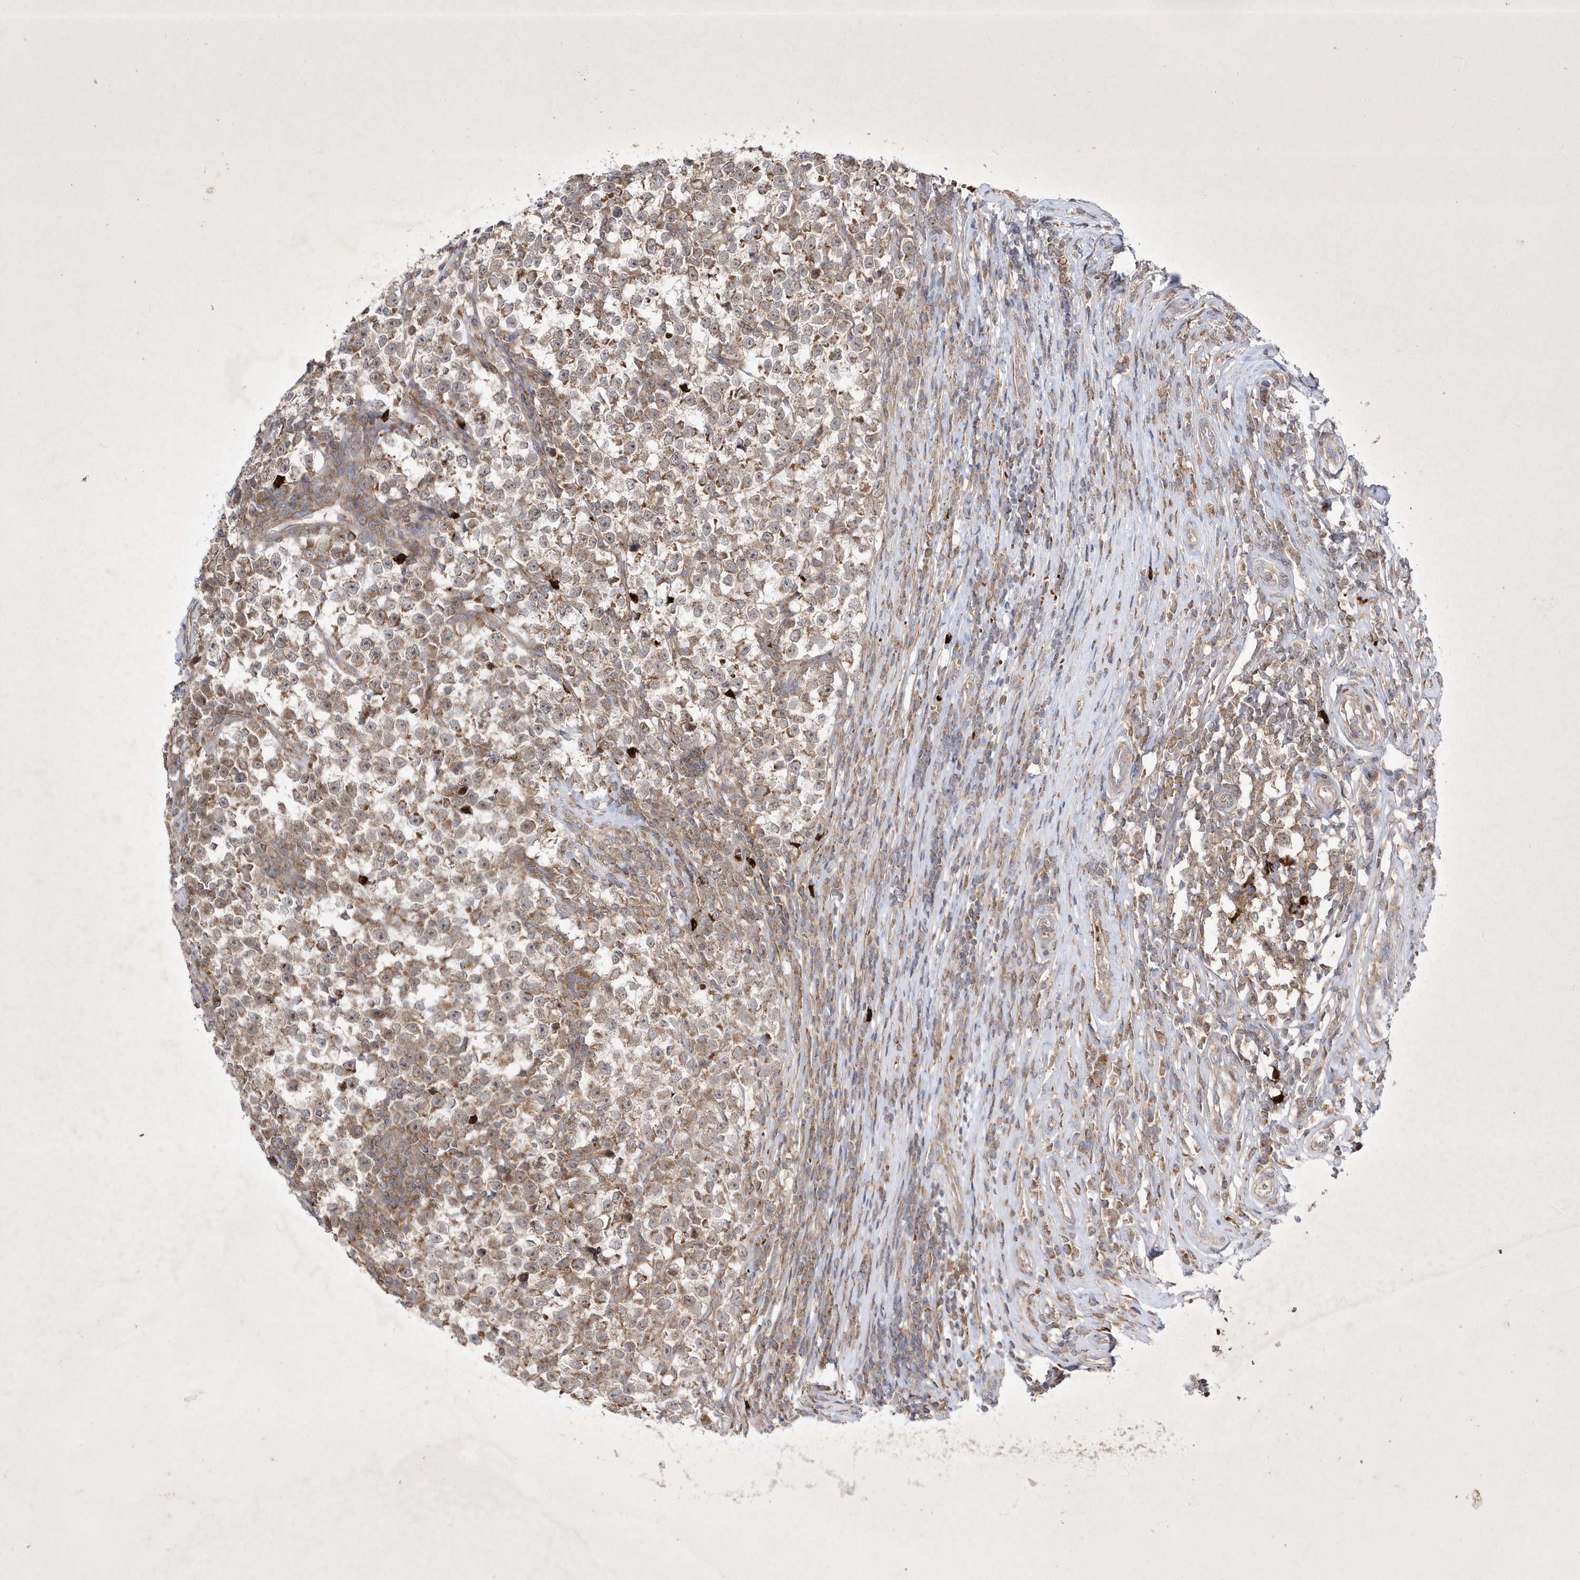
{"staining": {"intensity": "moderate", "quantity": ">75%", "location": "cytoplasmic/membranous,nuclear"}, "tissue": "testis cancer", "cell_type": "Tumor cells", "image_type": "cancer", "snomed": [{"axis": "morphology", "description": "Normal tissue, NOS"}, {"axis": "morphology", "description": "Seminoma, NOS"}, {"axis": "topography", "description": "Testis"}], "caption": "Immunohistochemical staining of testis seminoma reveals medium levels of moderate cytoplasmic/membranous and nuclear positivity in approximately >75% of tumor cells.", "gene": "OPA1", "patient": {"sex": "male", "age": 43}}